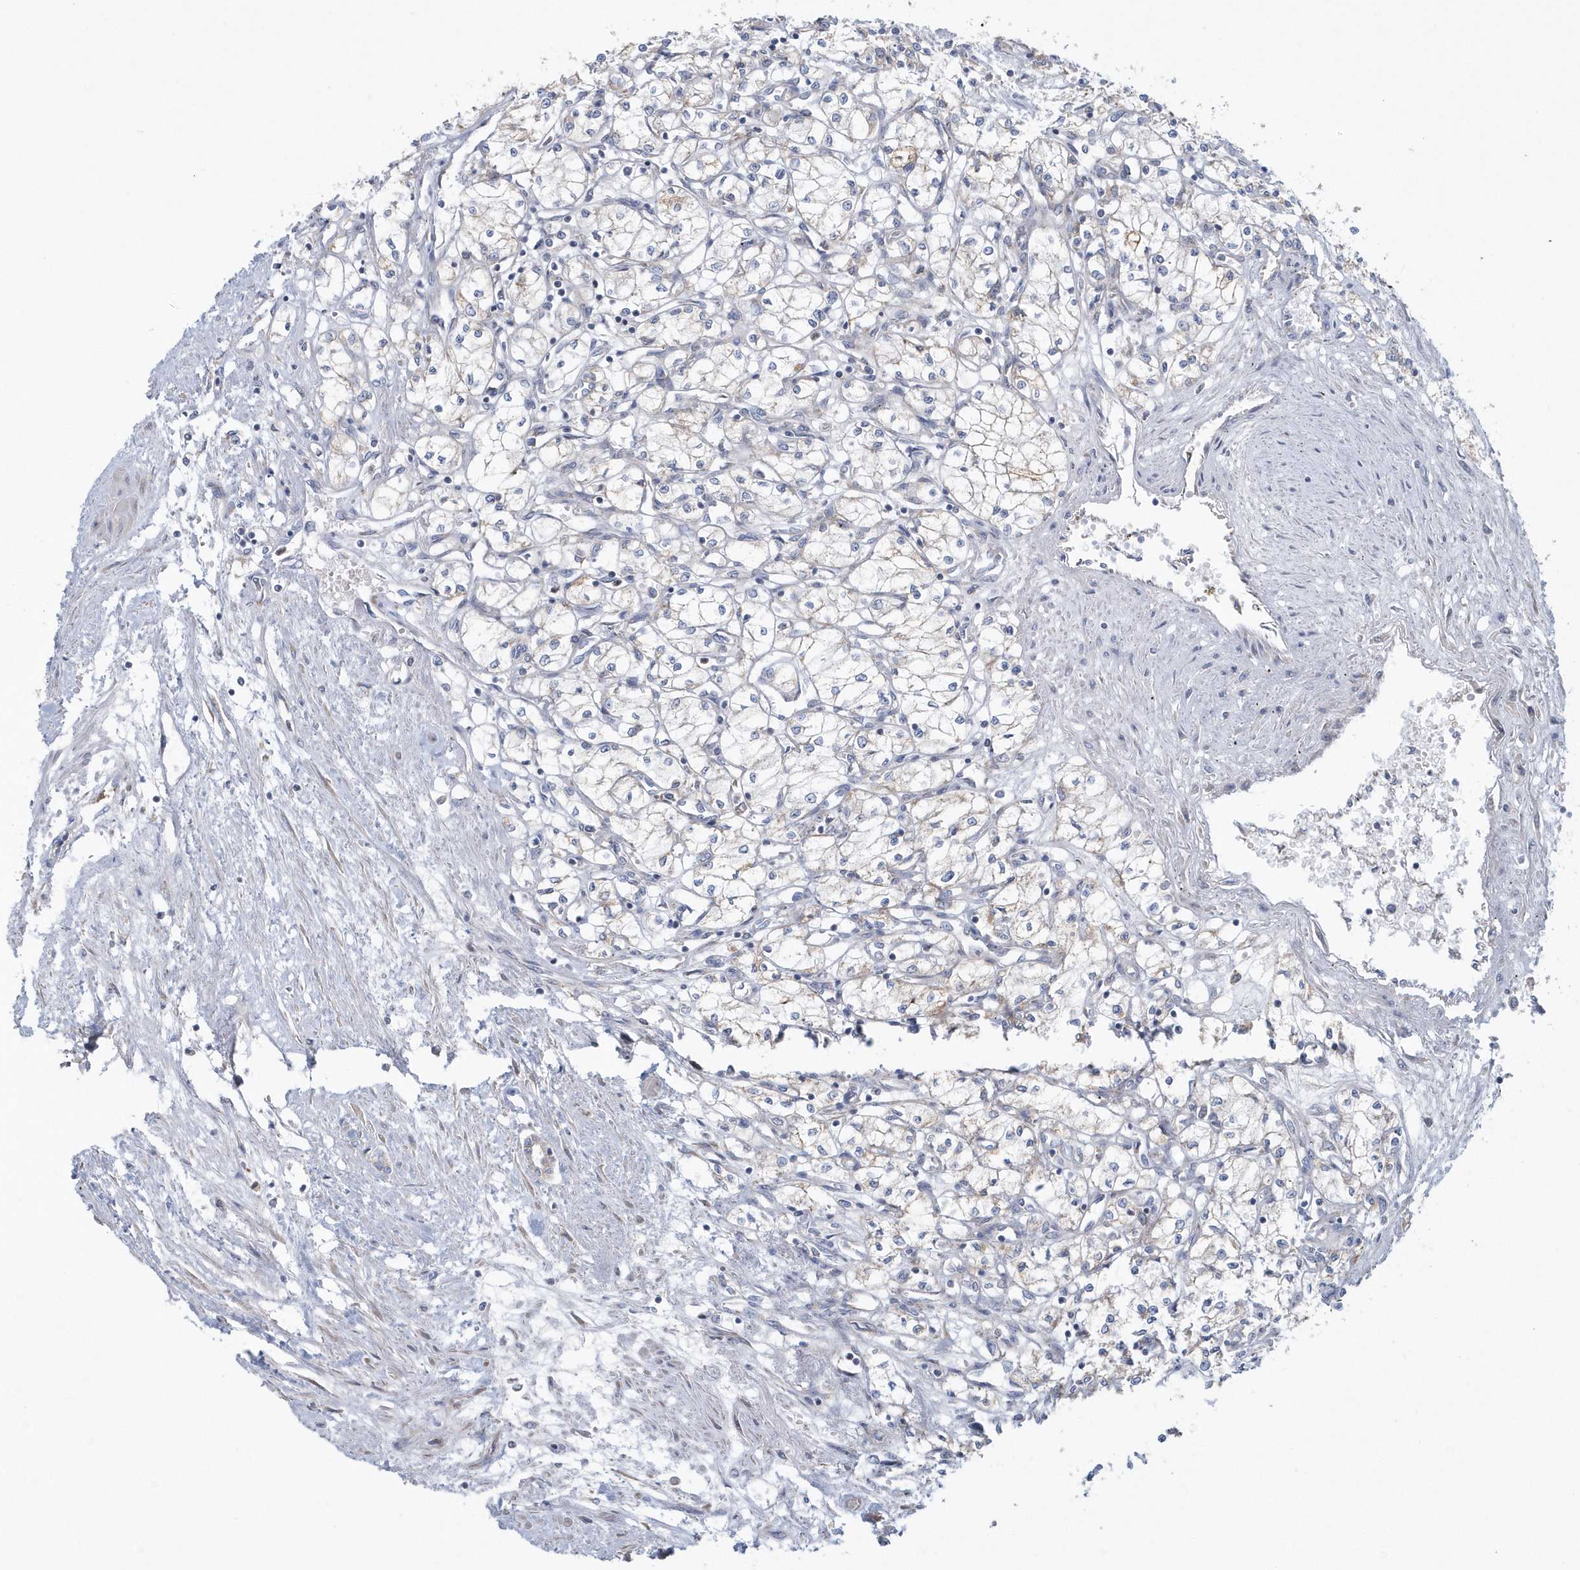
{"staining": {"intensity": "negative", "quantity": "none", "location": "none"}, "tissue": "renal cancer", "cell_type": "Tumor cells", "image_type": "cancer", "snomed": [{"axis": "morphology", "description": "Adenocarcinoma, NOS"}, {"axis": "topography", "description": "Kidney"}], "caption": "Protein analysis of renal cancer reveals no significant staining in tumor cells. (Brightfield microscopy of DAB IHC at high magnification).", "gene": "SPATA18", "patient": {"sex": "male", "age": 59}}